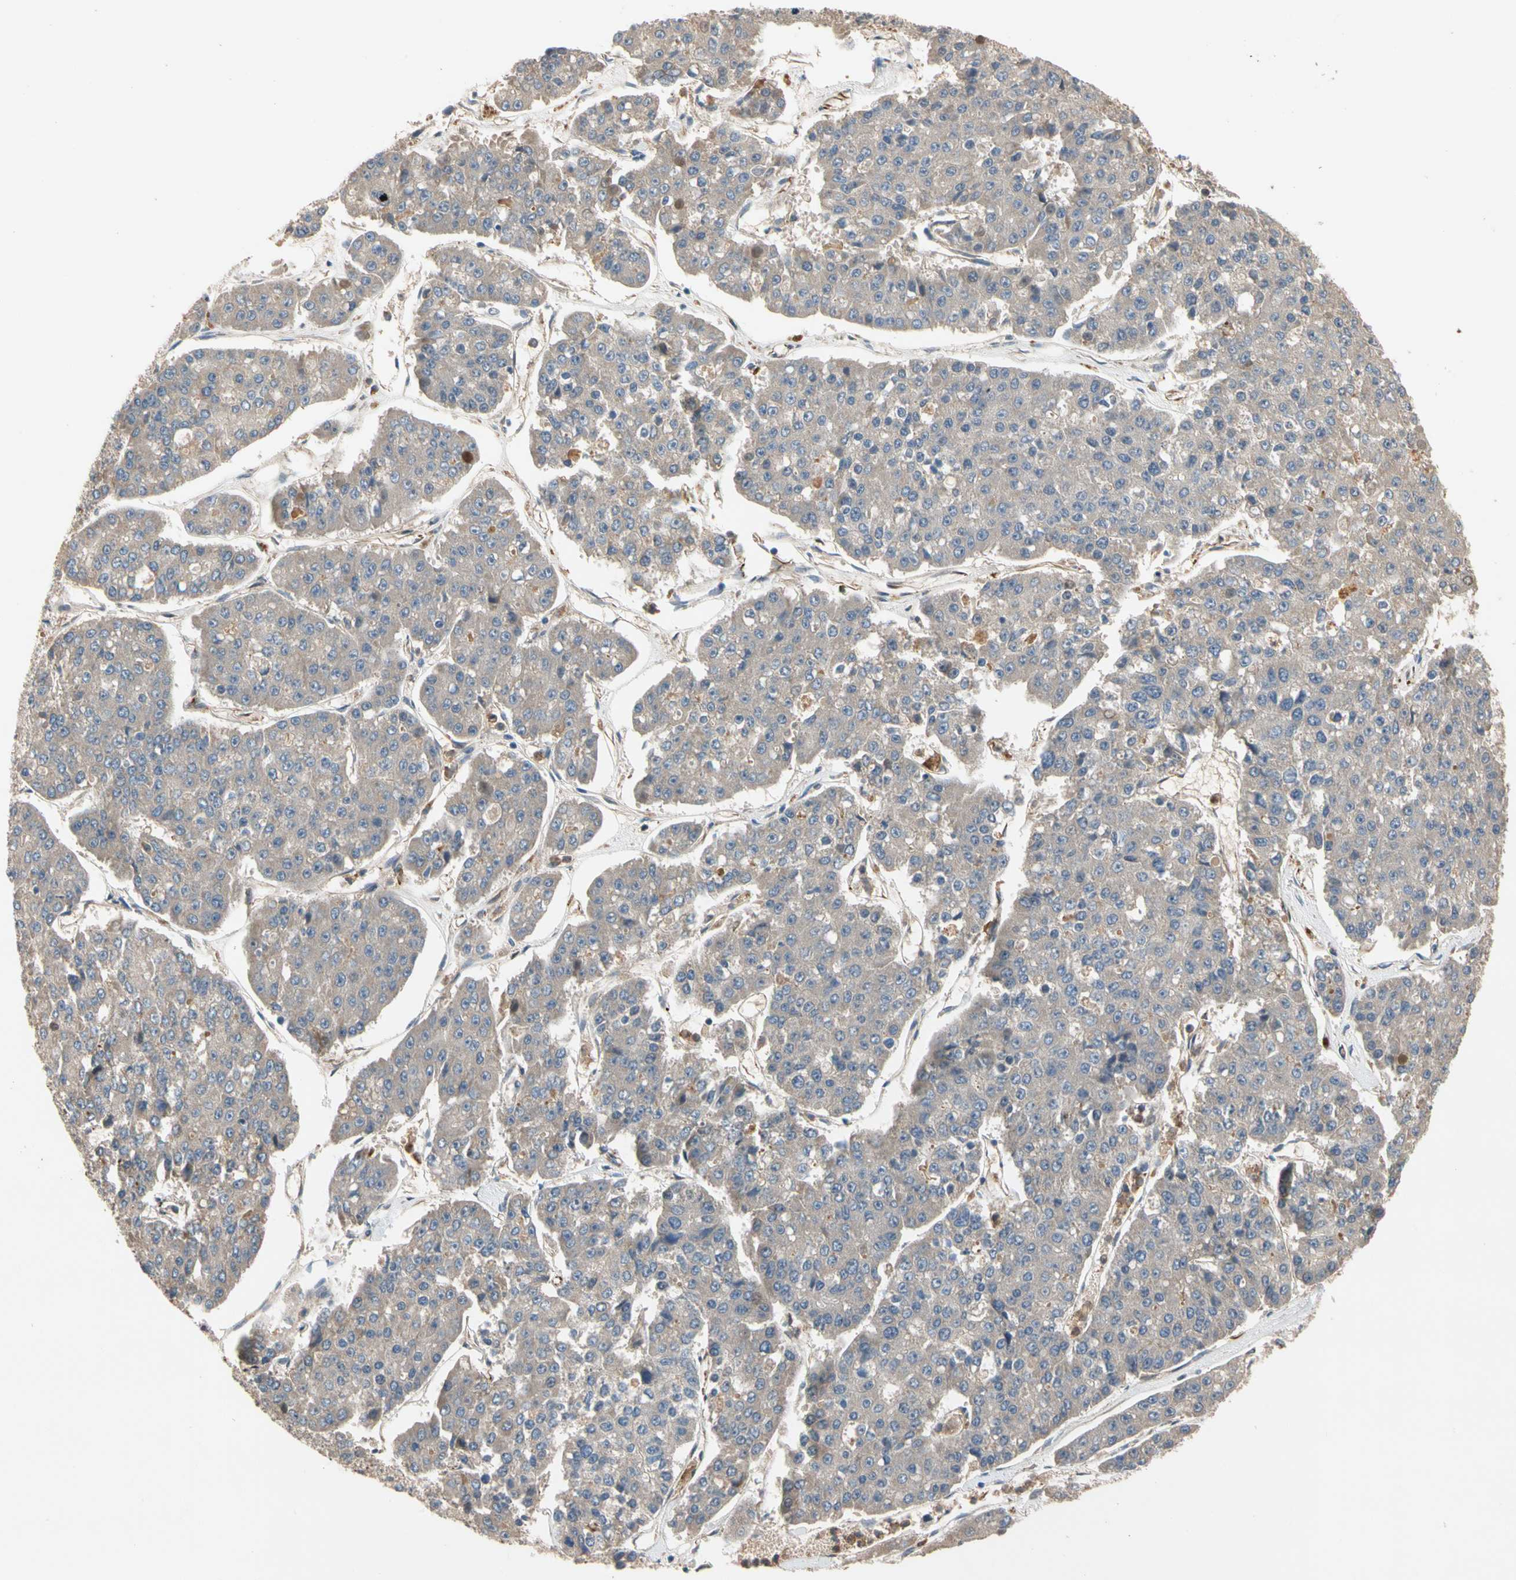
{"staining": {"intensity": "weak", "quantity": "25%-75%", "location": "cytoplasmic/membranous"}, "tissue": "pancreatic cancer", "cell_type": "Tumor cells", "image_type": "cancer", "snomed": [{"axis": "morphology", "description": "Adenocarcinoma, NOS"}, {"axis": "topography", "description": "Pancreas"}], "caption": "Immunohistochemical staining of pancreatic cancer shows weak cytoplasmic/membranous protein expression in about 25%-75% of tumor cells. Nuclei are stained in blue.", "gene": "FGD6", "patient": {"sex": "male", "age": 50}}